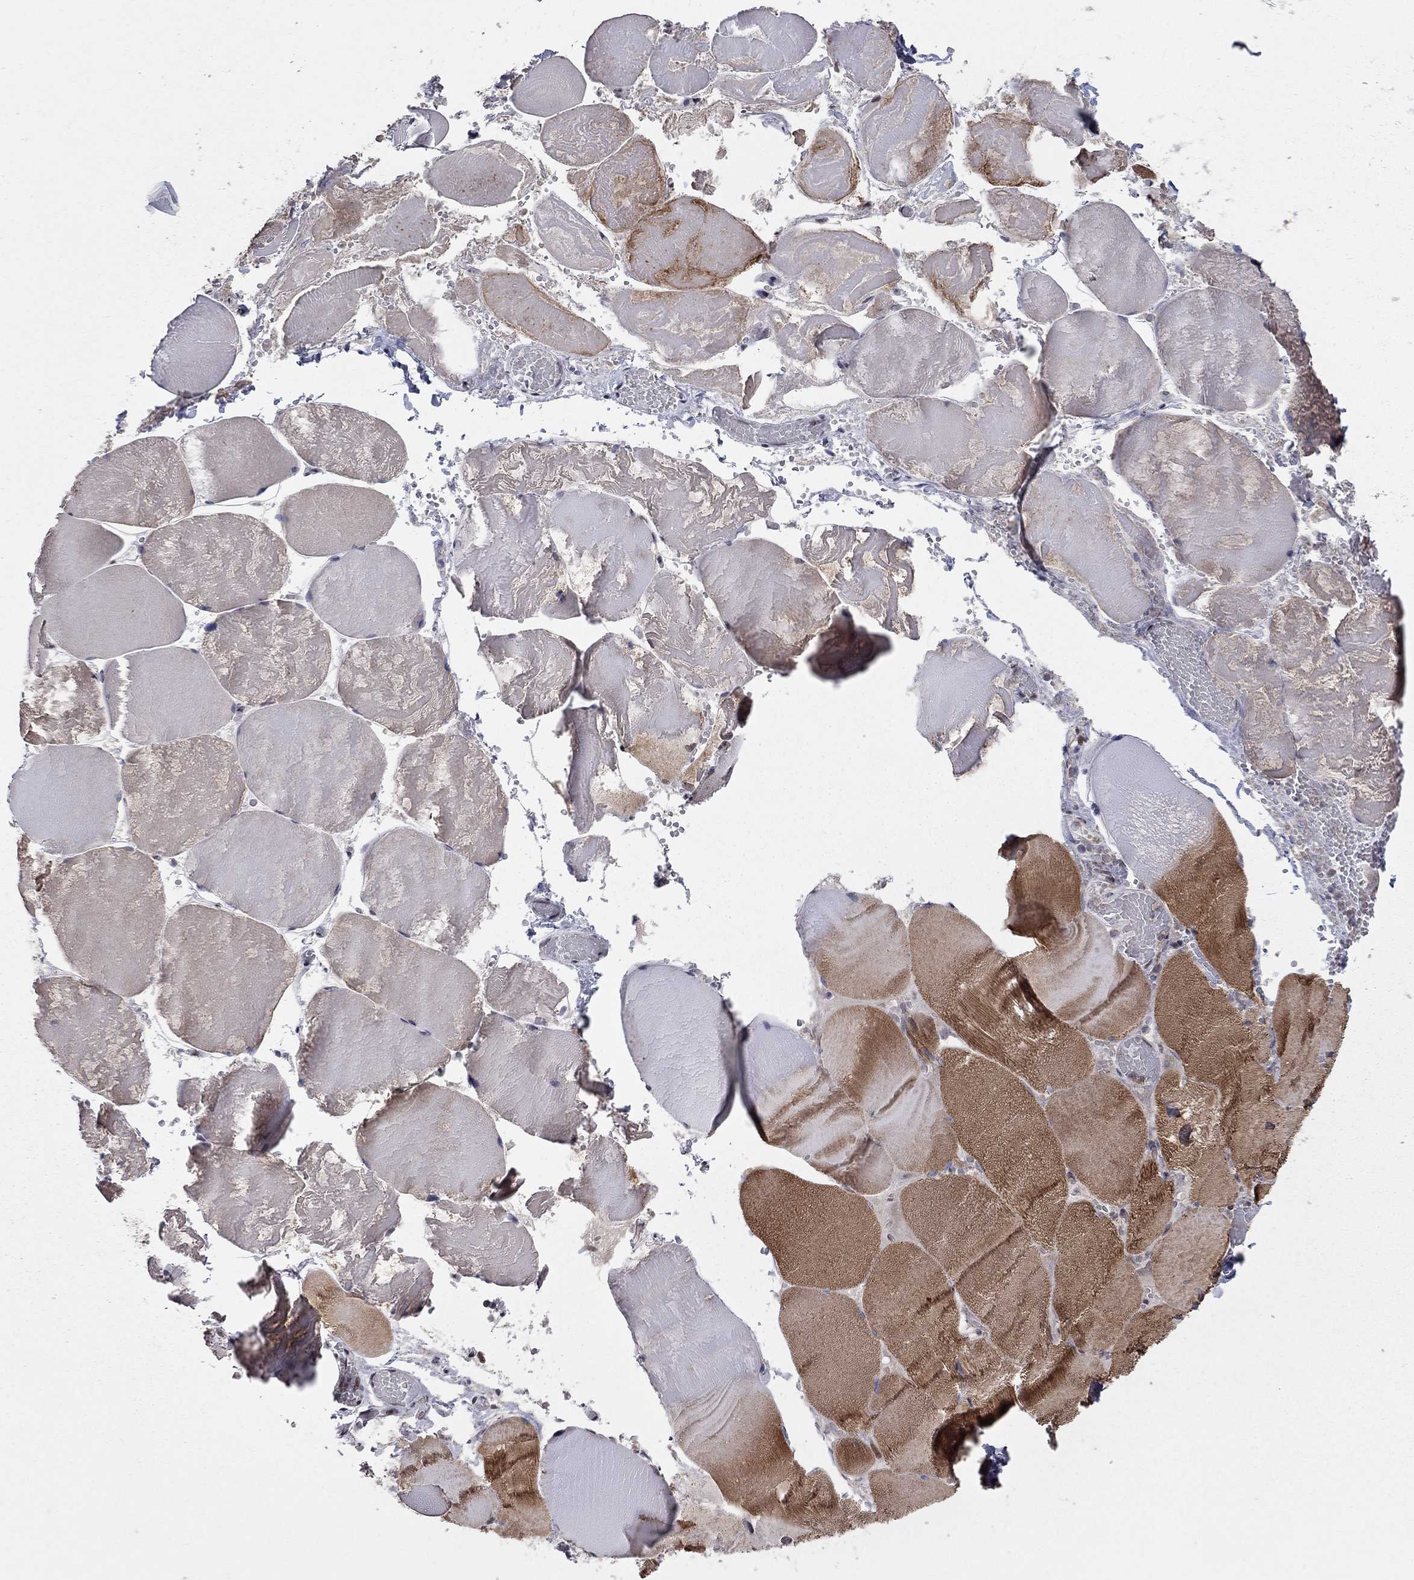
{"staining": {"intensity": "strong", "quantity": "25%-75%", "location": "cytoplasmic/membranous"}, "tissue": "skeletal muscle", "cell_type": "Myocytes", "image_type": "normal", "snomed": [{"axis": "morphology", "description": "Normal tissue, NOS"}, {"axis": "morphology", "description": "Malignant melanoma, Metastatic site"}, {"axis": "topography", "description": "Skeletal muscle"}], "caption": "Skeletal muscle was stained to show a protein in brown. There is high levels of strong cytoplasmic/membranous staining in approximately 25%-75% of myocytes. The protein of interest is stained brown, and the nuclei are stained in blue (DAB (3,3'-diaminobenzidine) IHC with brightfield microscopy, high magnification).", "gene": "ERN2", "patient": {"sex": "male", "age": 50}}